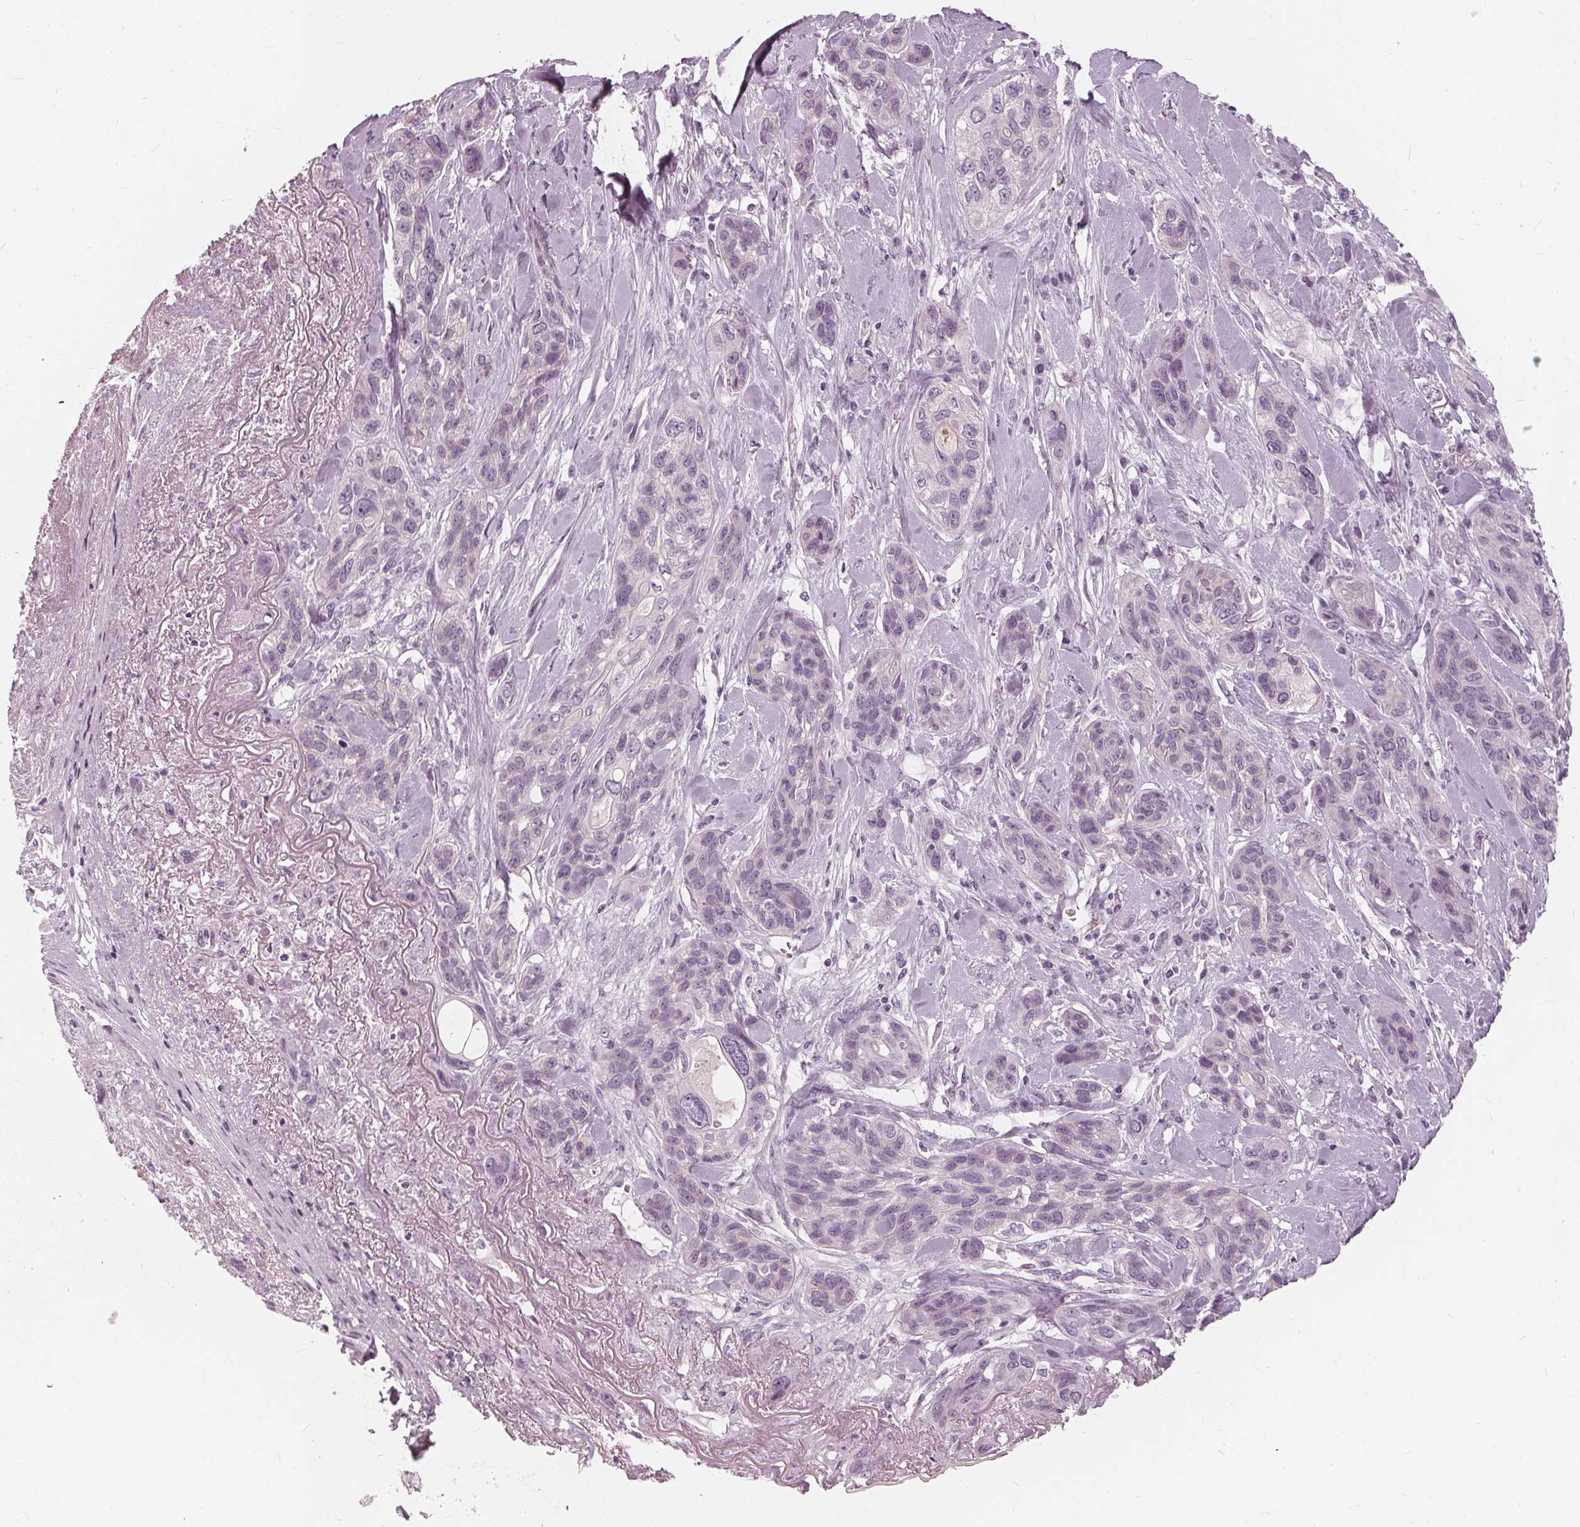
{"staining": {"intensity": "negative", "quantity": "none", "location": "none"}, "tissue": "lung cancer", "cell_type": "Tumor cells", "image_type": "cancer", "snomed": [{"axis": "morphology", "description": "Squamous cell carcinoma, NOS"}, {"axis": "topography", "description": "Lung"}], "caption": "Immunohistochemical staining of squamous cell carcinoma (lung) exhibits no significant positivity in tumor cells. Brightfield microscopy of immunohistochemistry (IHC) stained with DAB (3,3'-diaminobenzidine) (brown) and hematoxylin (blue), captured at high magnification.", "gene": "SAT2", "patient": {"sex": "female", "age": 70}}